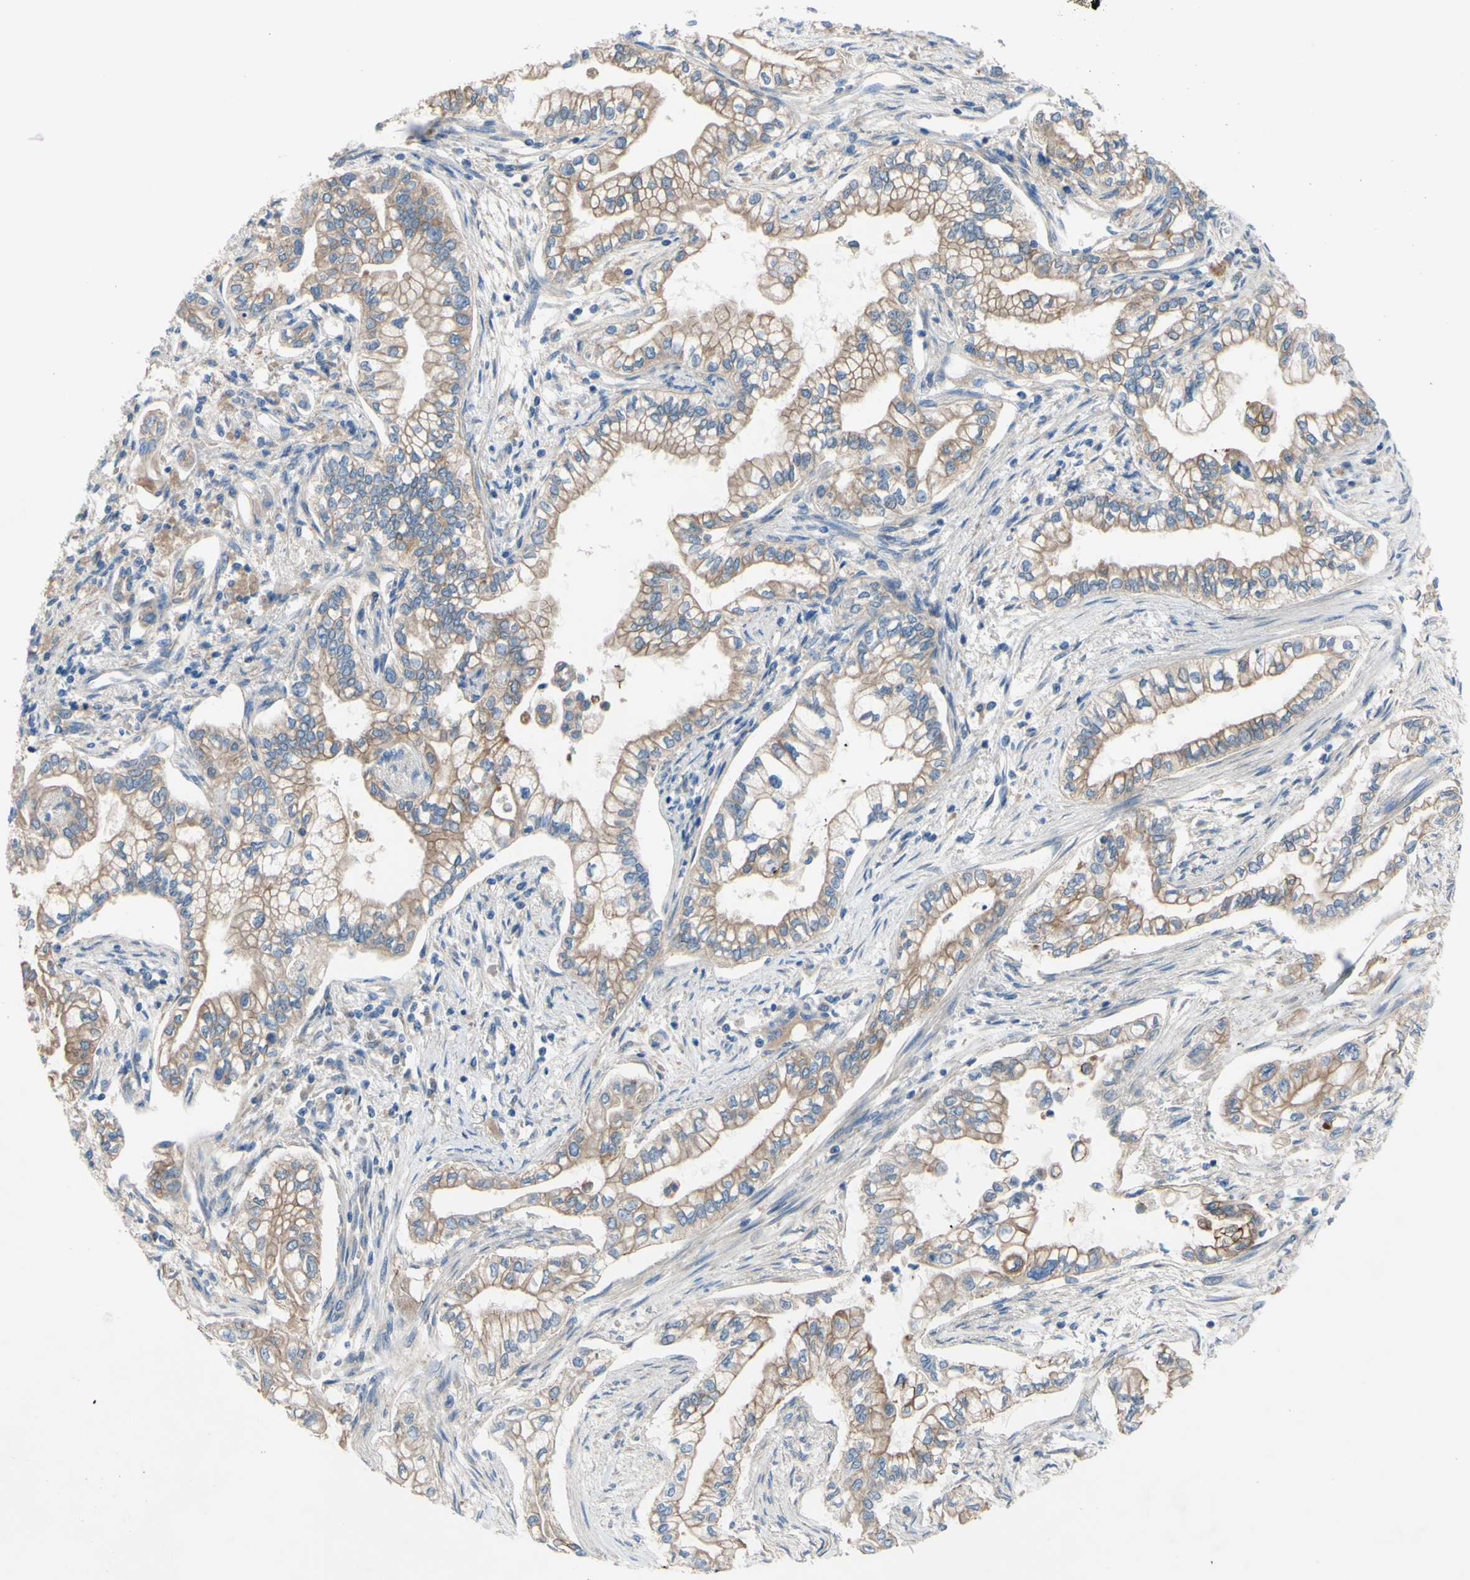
{"staining": {"intensity": "moderate", "quantity": ">75%", "location": "cytoplasmic/membranous"}, "tissue": "pancreatic cancer", "cell_type": "Tumor cells", "image_type": "cancer", "snomed": [{"axis": "morphology", "description": "Normal tissue, NOS"}, {"axis": "topography", "description": "Pancreas"}], "caption": "Moderate cytoplasmic/membranous expression for a protein is seen in approximately >75% of tumor cells of pancreatic cancer using immunohistochemistry.", "gene": "TMEM59L", "patient": {"sex": "male", "age": 42}}